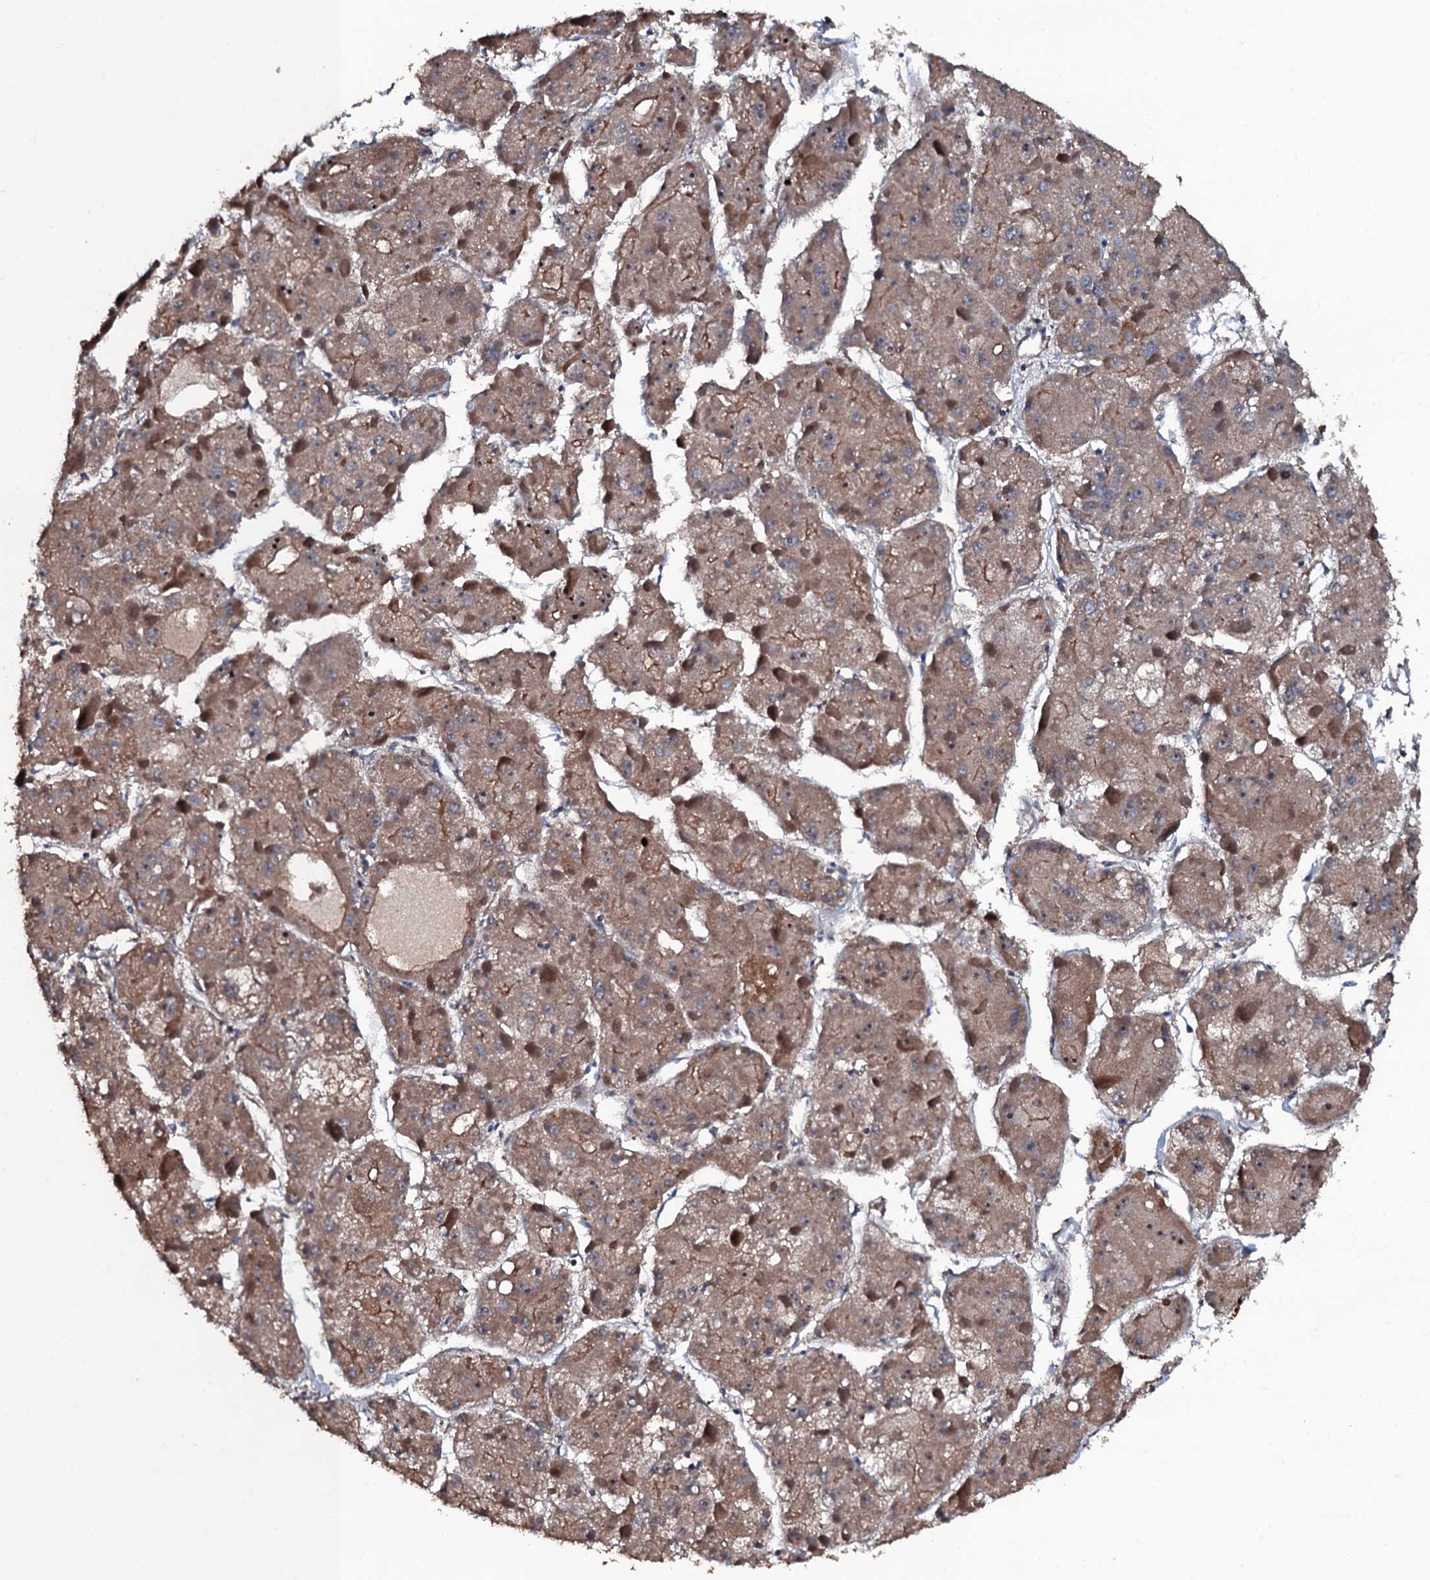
{"staining": {"intensity": "moderate", "quantity": ">75%", "location": "cytoplasmic/membranous"}, "tissue": "liver cancer", "cell_type": "Tumor cells", "image_type": "cancer", "snomed": [{"axis": "morphology", "description": "Carcinoma, Hepatocellular, NOS"}, {"axis": "topography", "description": "Liver"}], "caption": "This histopathology image displays immunohistochemistry staining of human liver cancer (hepatocellular carcinoma), with medium moderate cytoplasmic/membranous expression in approximately >75% of tumor cells.", "gene": "NEK1", "patient": {"sex": "female", "age": 73}}